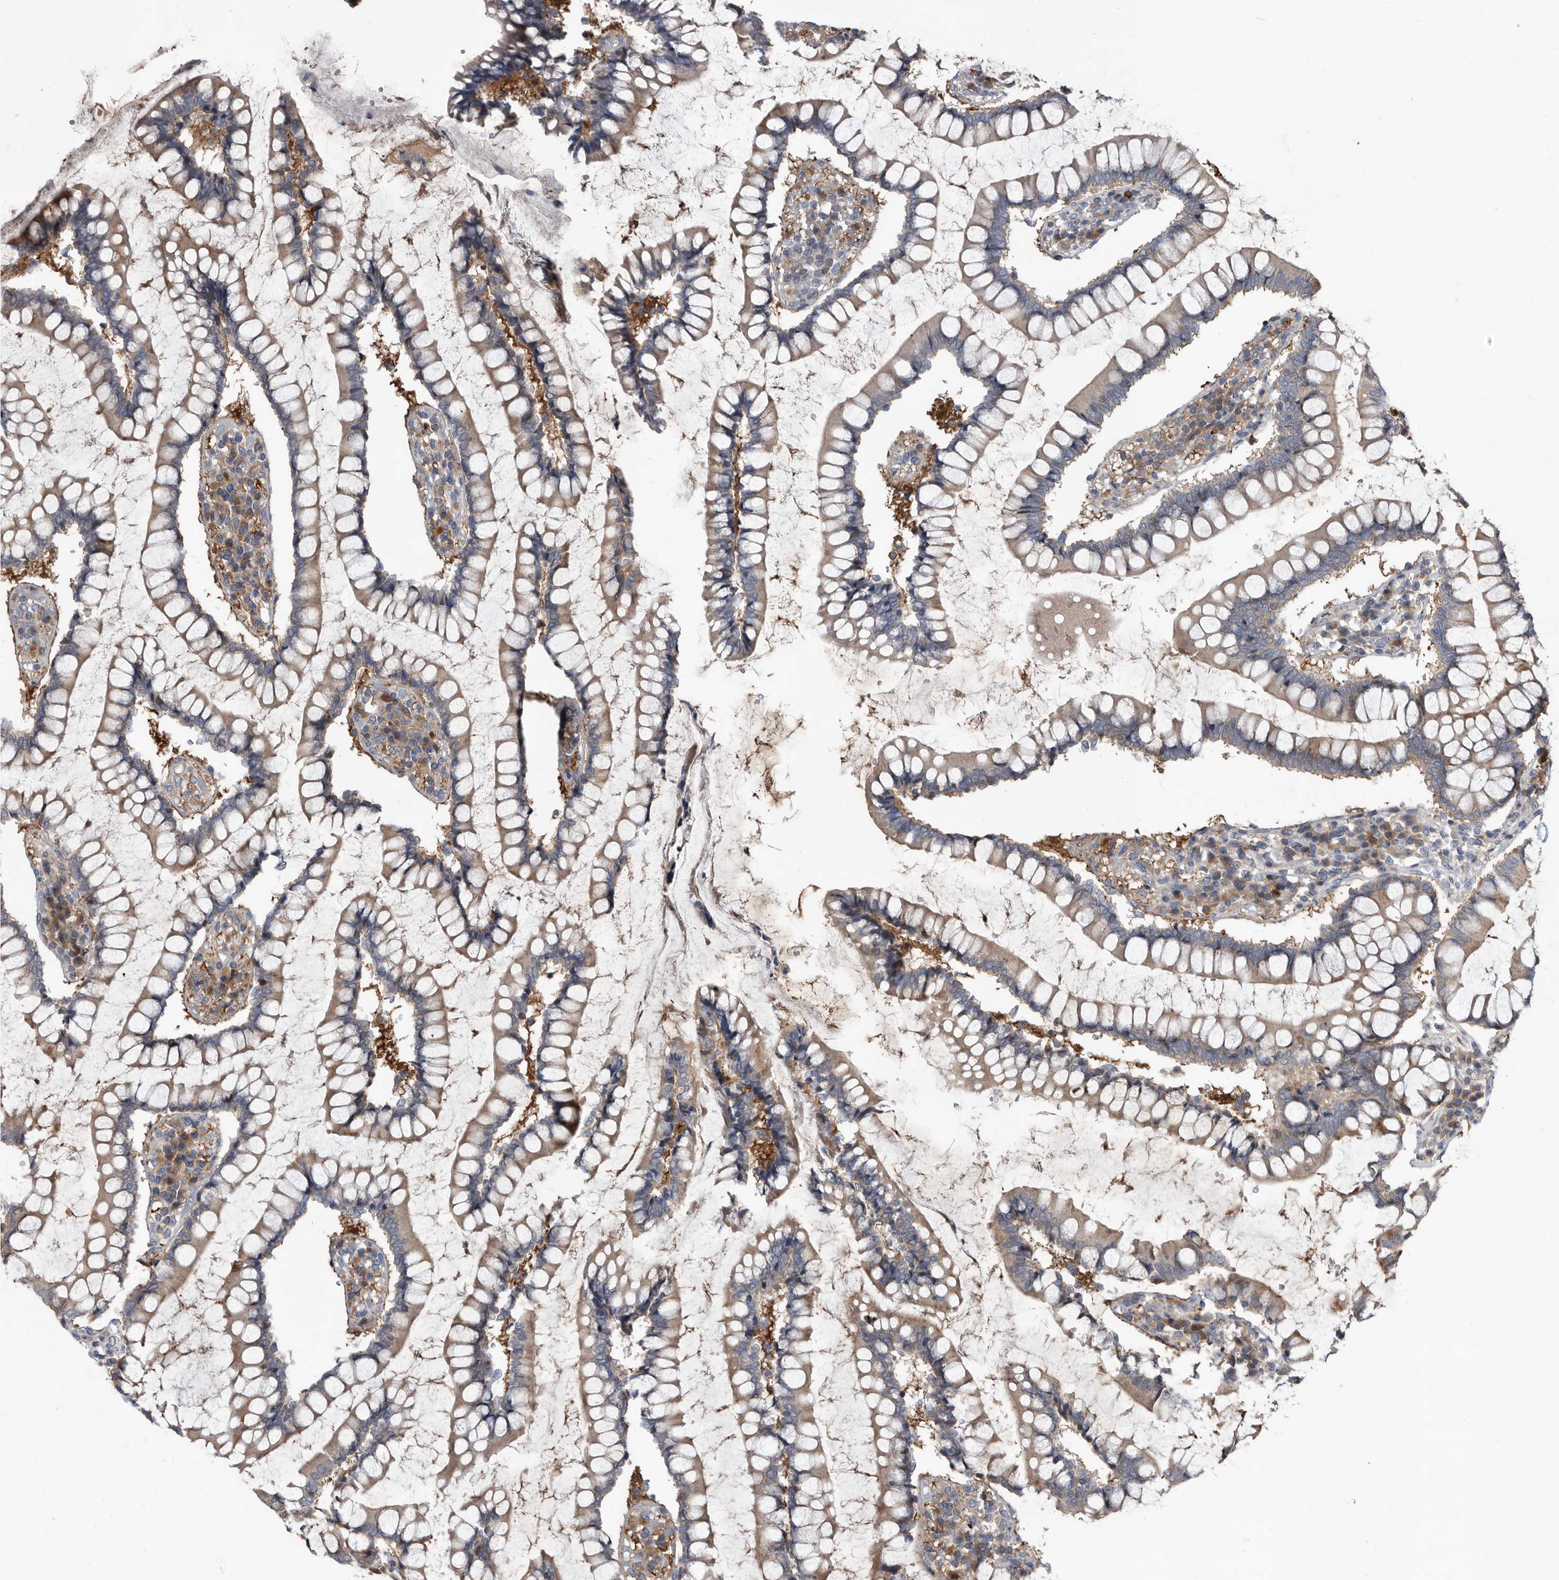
{"staining": {"intensity": "weak", "quantity": ">75%", "location": "cytoplasmic/membranous"}, "tissue": "colon", "cell_type": "Endothelial cells", "image_type": "normal", "snomed": [{"axis": "morphology", "description": "Normal tissue, NOS"}, {"axis": "topography", "description": "Colon"}], "caption": "Colon stained with a brown dye displays weak cytoplasmic/membranous positive staining in approximately >75% of endothelial cells.", "gene": "APEH", "patient": {"sex": "female", "age": 79}}